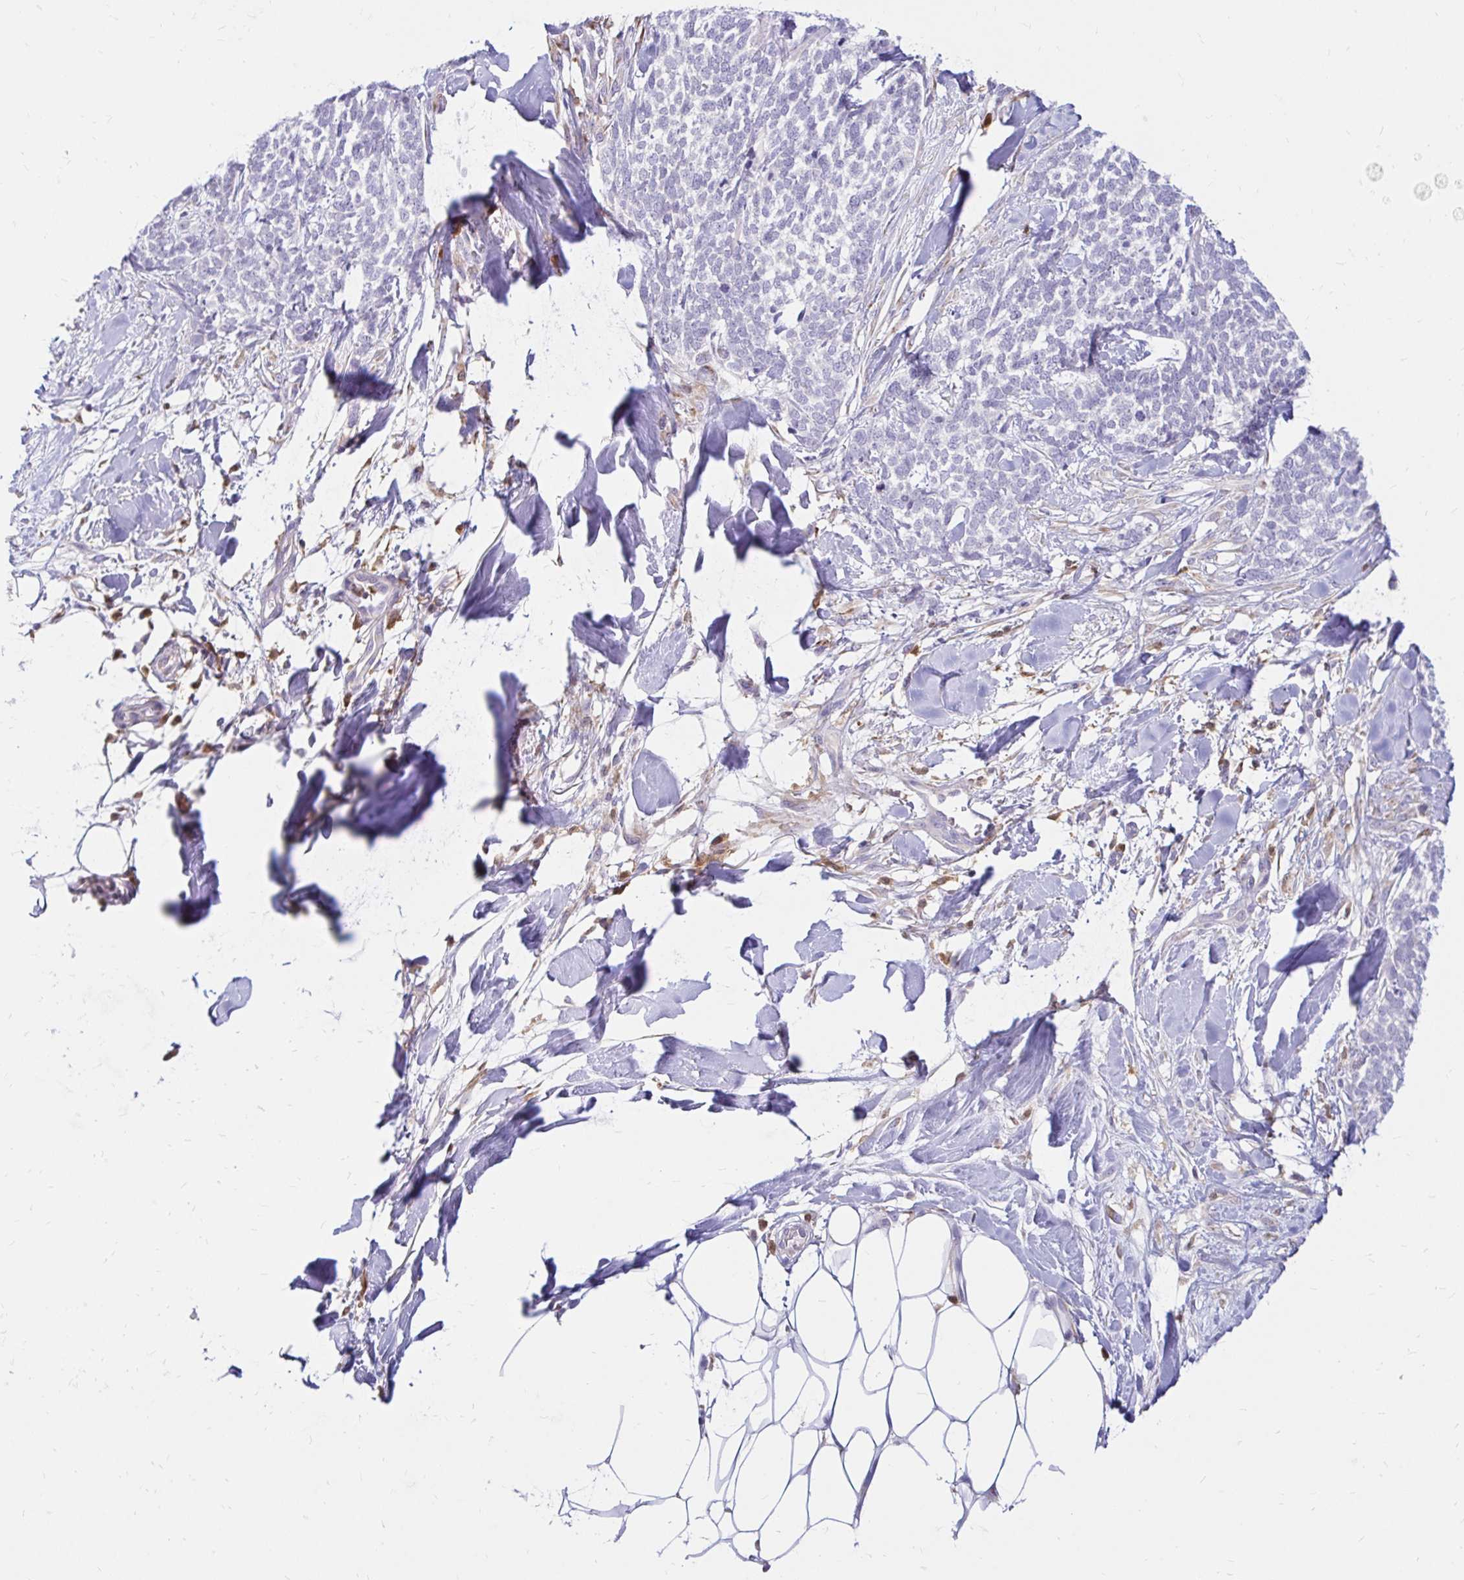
{"staining": {"intensity": "negative", "quantity": "none", "location": "none"}, "tissue": "skin cancer", "cell_type": "Tumor cells", "image_type": "cancer", "snomed": [{"axis": "morphology", "description": "Basal cell carcinoma"}, {"axis": "topography", "description": "Skin"}], "caption": "Tumor cells show no significant staining in skin basal cell carcinoma. Brightfield microscopy of IHC stained with DAB (brown) and hematoxylin (blue), captured at high magnification.", "gene": "PYCARD", "patient": {"sex": "female", "age": 59}}